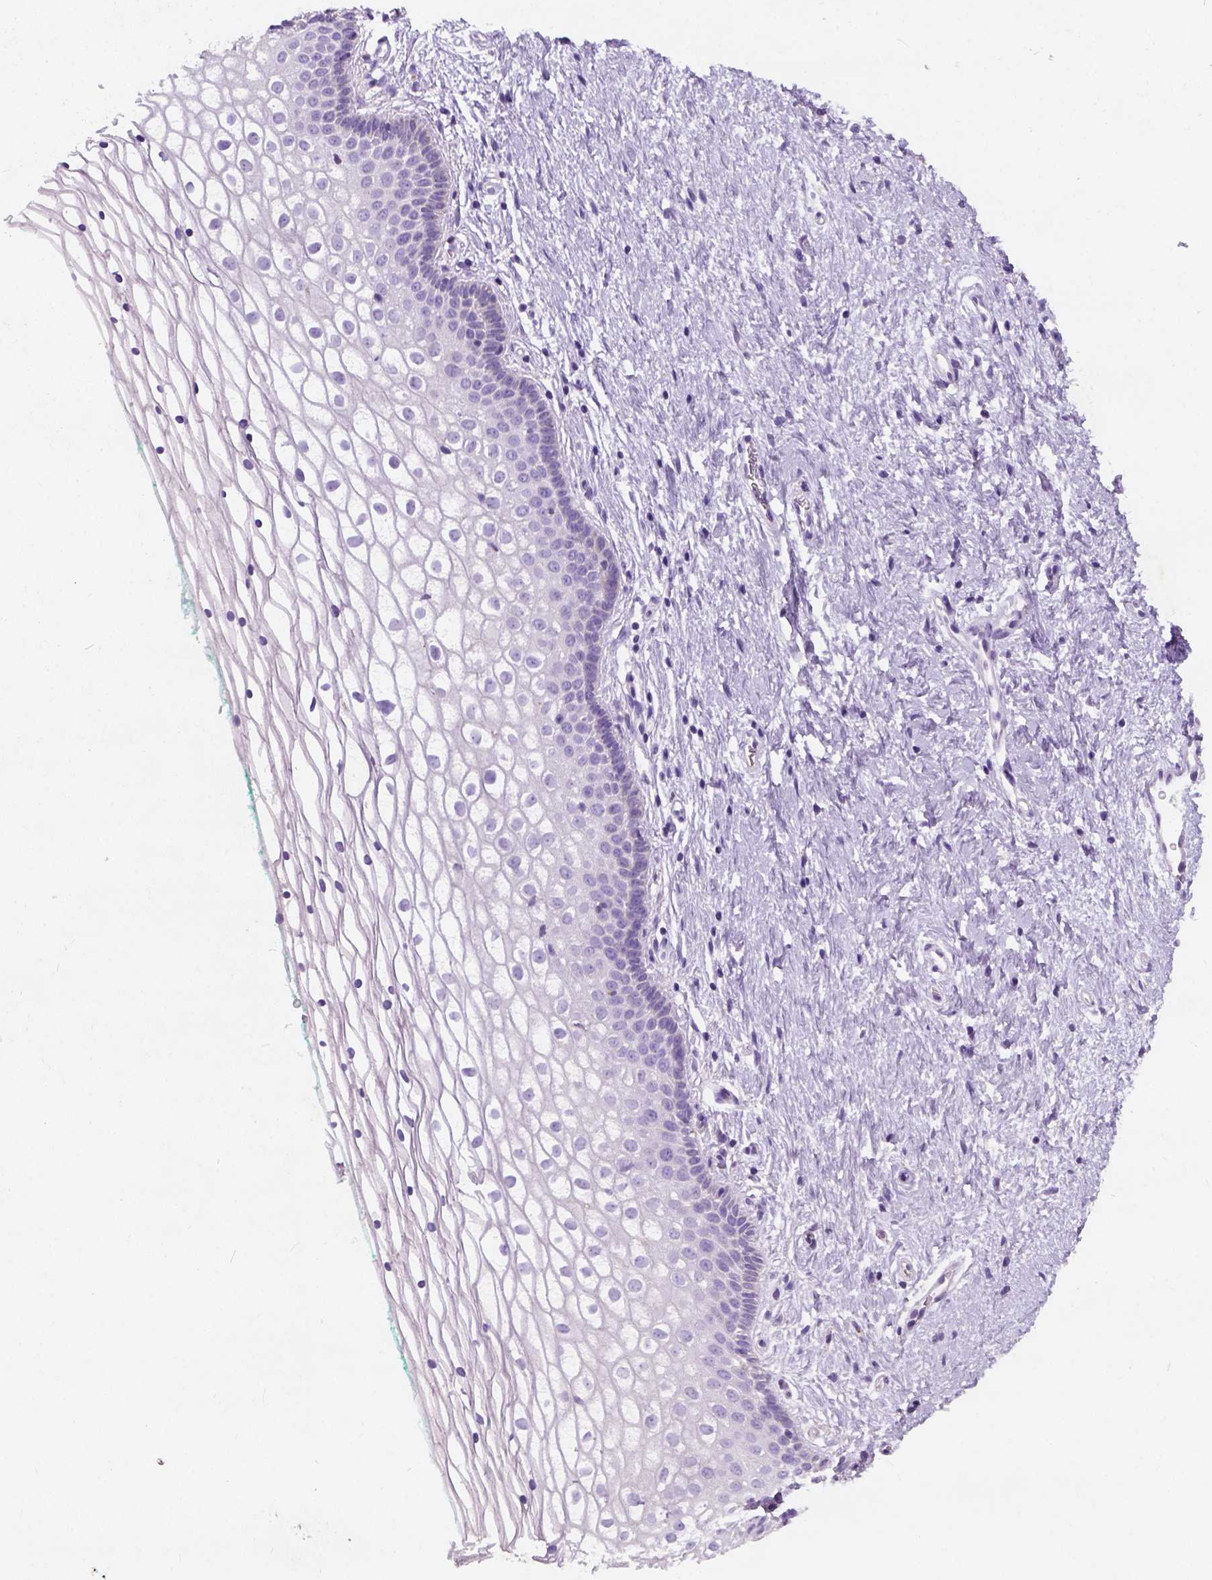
{"staining": {"intensity": "negative", "quantity": "none", "location": "none"}, "tissue": "vagina", "cell_type": "Squamous epithelial cells", "image_type": "normal", "snomed": [{"axis": "morphology", "description": "Normal tissue, NOS"}, {"axis": "topography", "description": "Vagina"}], "caption": "DAB (3,3'-diaminobenzidine) immunohistochemical staining of normal human vagina reveals no significant positivity in squamous epithelial cells.", "gene": "CHODL", "patient": {"sex": "female", "age": 36}}